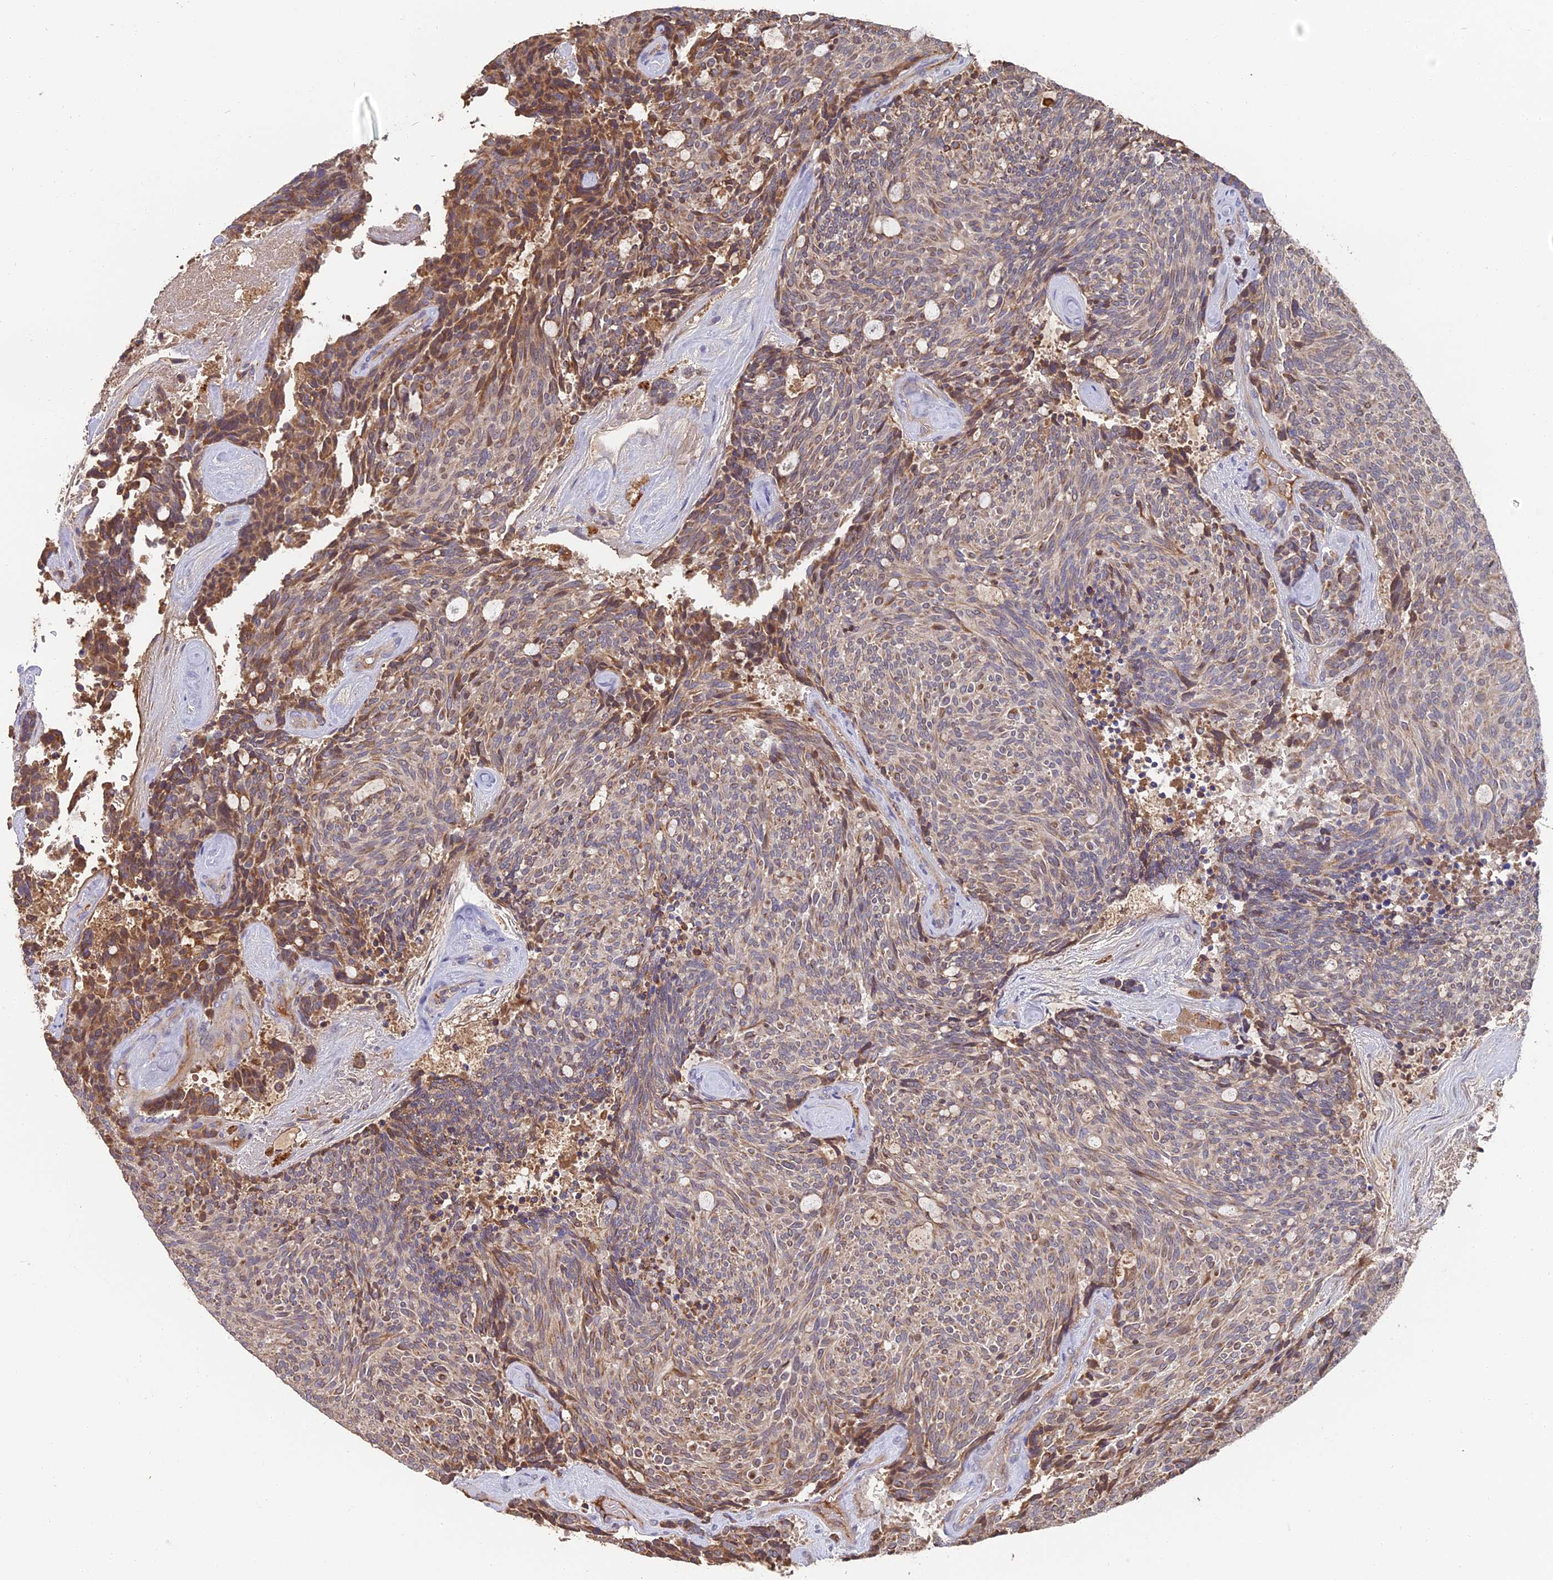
{"staining": {"intensity": "weak", "quantity": "25%-75%", "location": "cytoplasmic/membranous"}, "tissue": "carcinoid", "cell_type": "Tumor cells", "image_type": "cancer", "snomed": [{"axis": "morphology", "description": "Carcinoid, malignant, NOS"}, {"axis": "topography", "description": "Pancreas"}], "caption": "An IHC image of neoplastic tissue is shown. Protein staining in brown highlights weak cytoplasmic/membranous positivity in carcinoid (malignant) within tumor cells.", "gene": "ERMAP", "patient": {"sex": "female", "age": 54}}